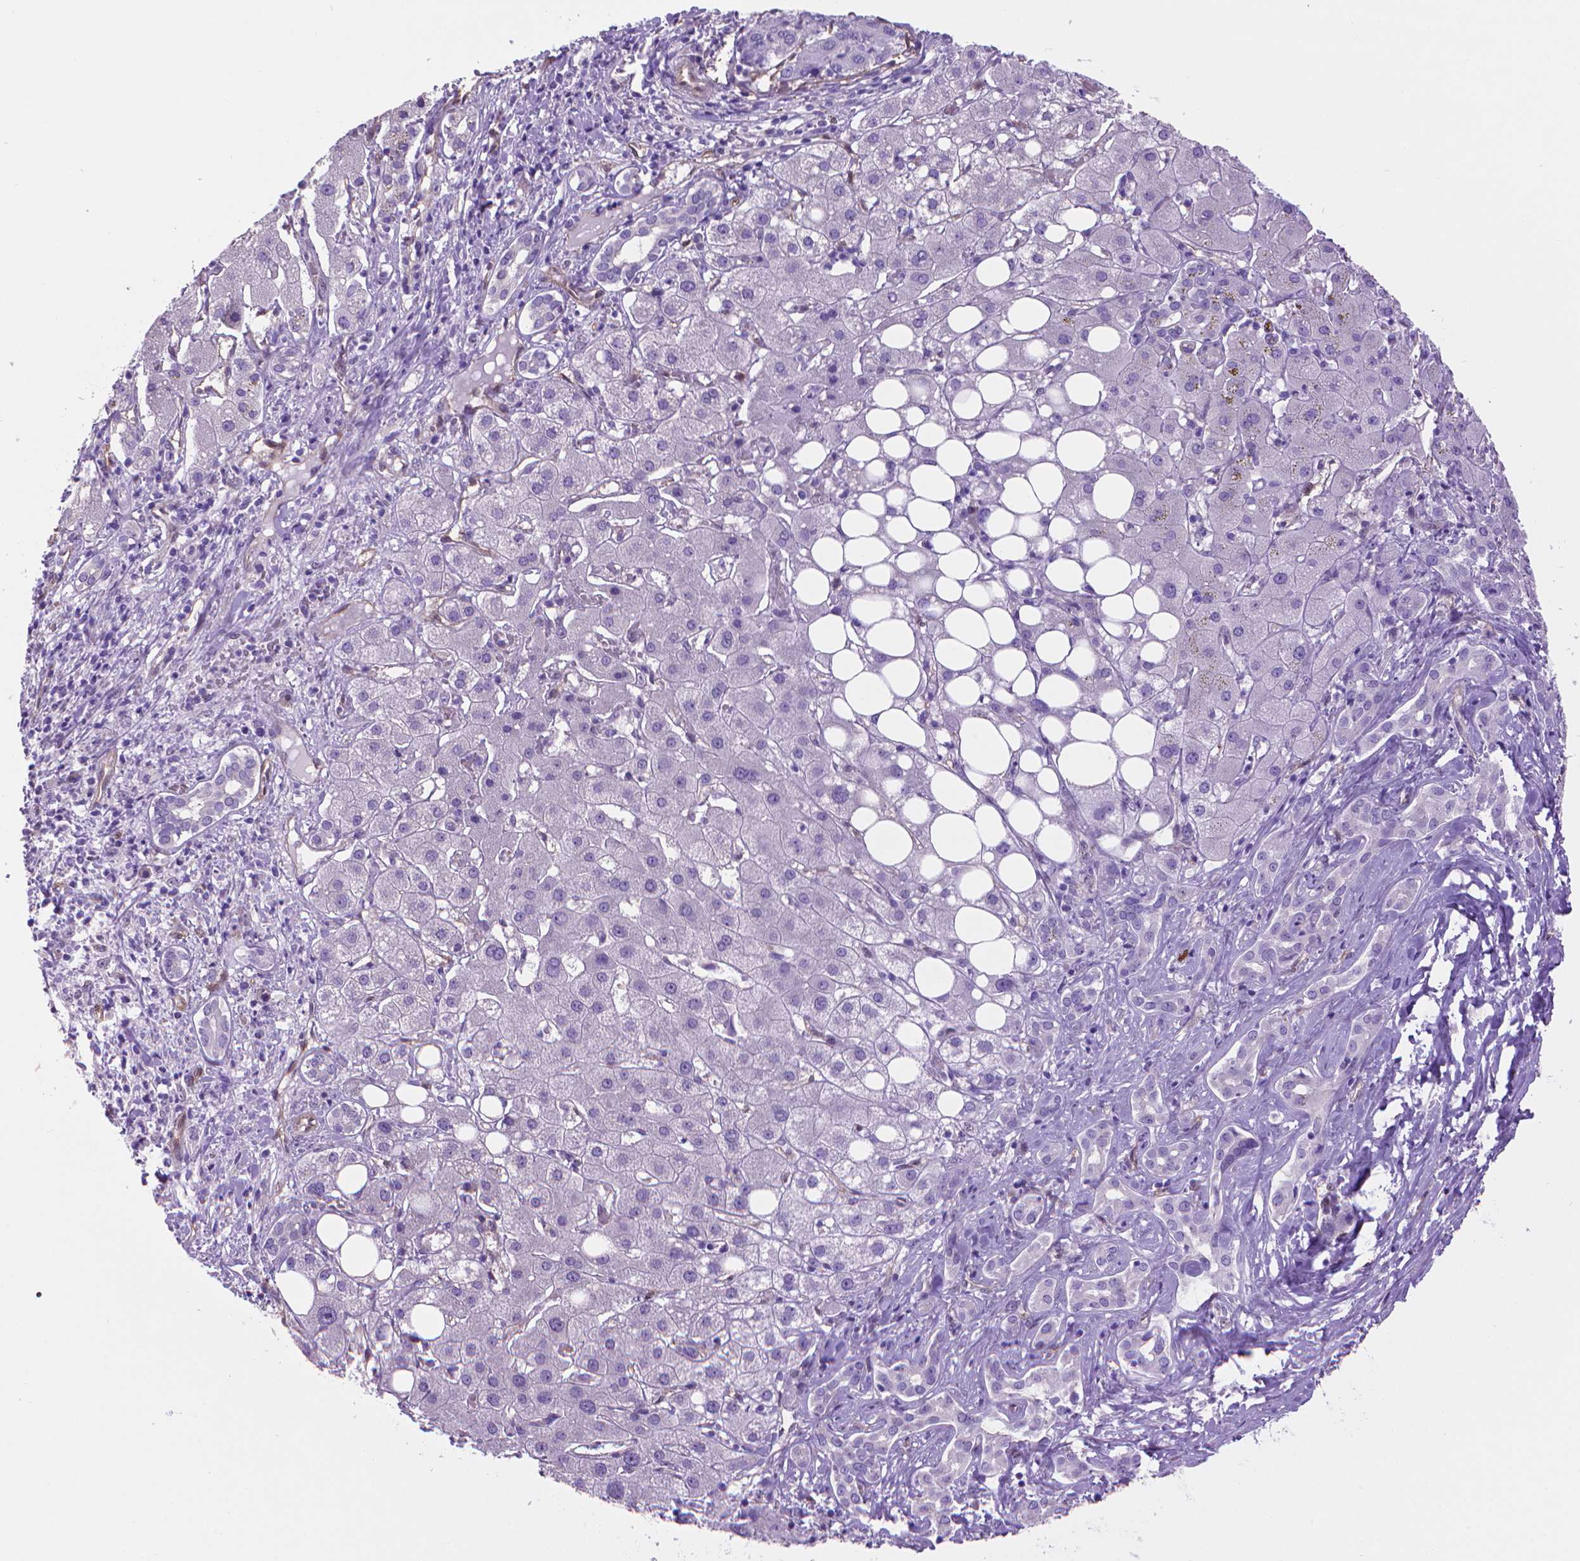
{"staining": {"intensity": "negative", "quantity": "none", "location": "none"}, "tissue": "liver cancer", "cell_type": "Tumor cells", "image_type": "cancer", "snomed": [{"axis": "morphology", "description": "Carcinoma, Hepatocellular, NOS"}, {"axis": "topography", "description": "Liver"}], "caption": "Tumor cells show no significant protein expression in liver hepatocellular carcinoma.", "gene": "CLIC4", "patient": {"sex": "male", "age": 65}}